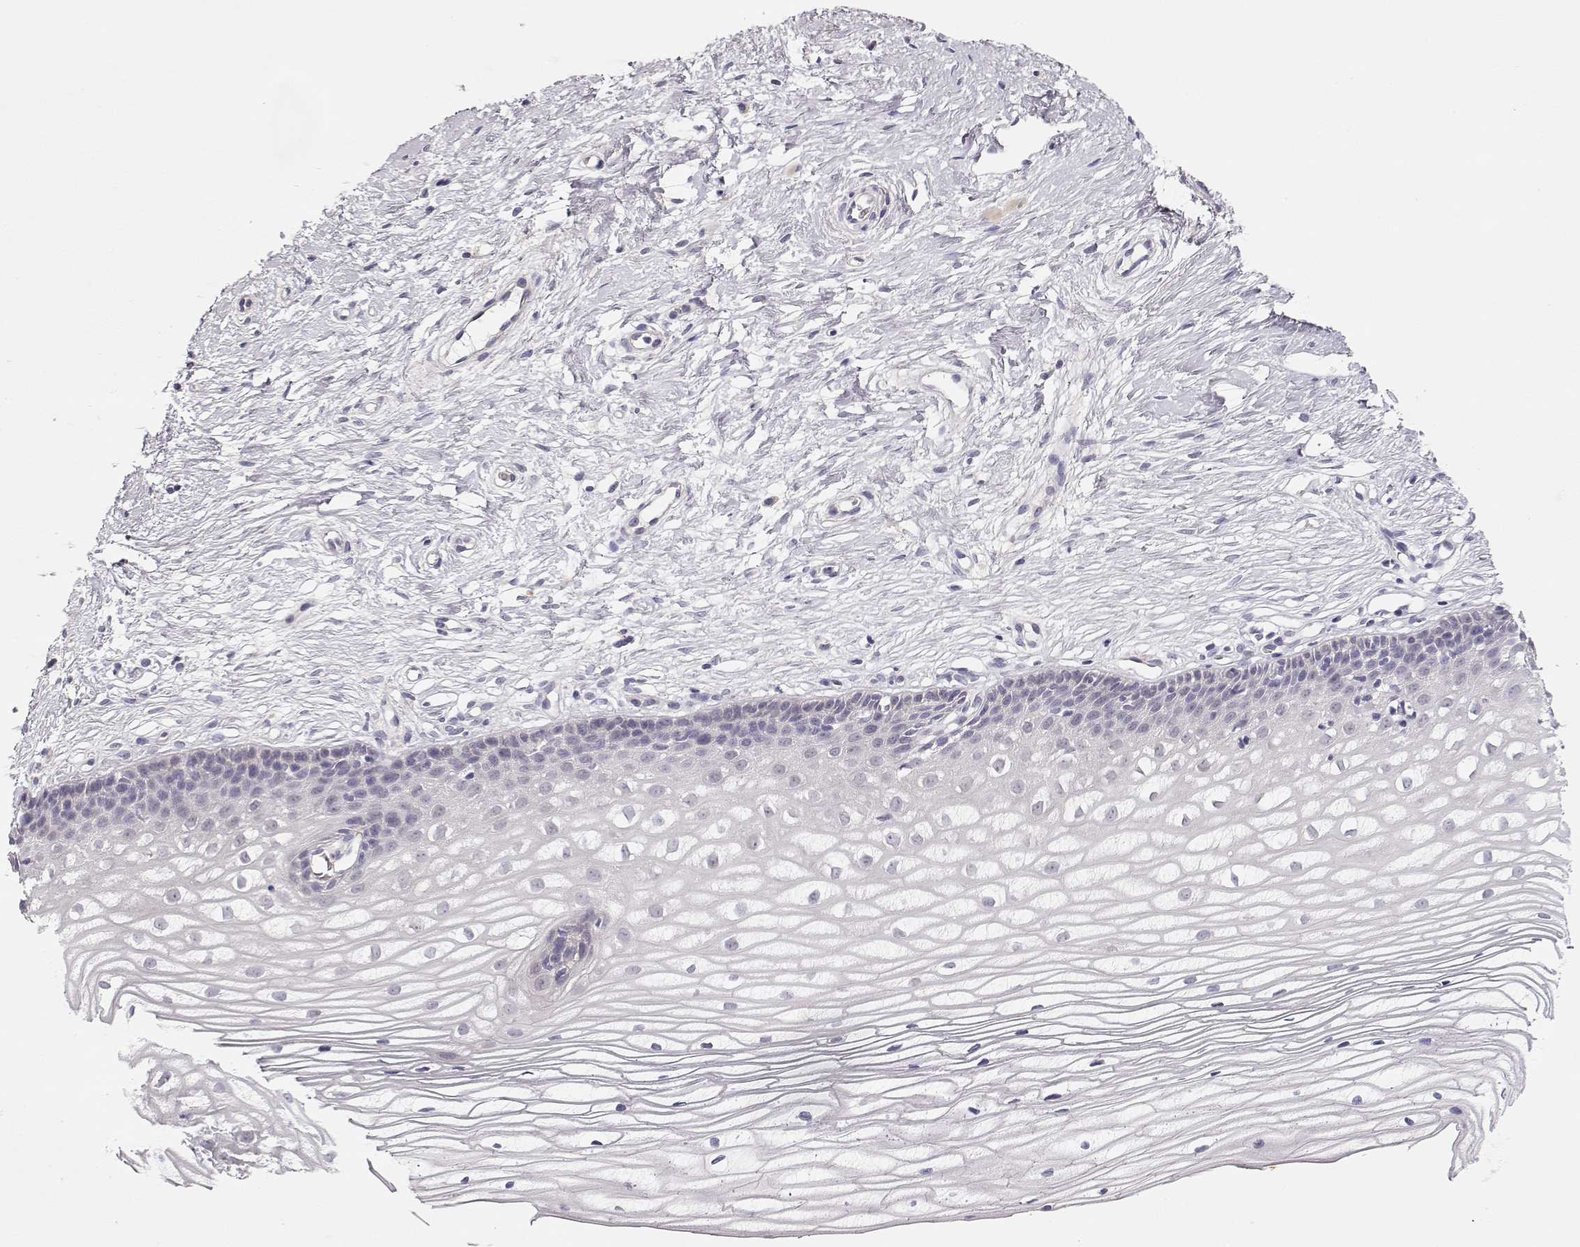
{"staining": {"intensity": "weak", "quantity": ">75%", "location": "cytoplasmic/membranous"}, "tissue": "cervix", "cell_type": "Glandular cells", "image_type": "normal", "snomed": [{"axis": "morphology", "description": "Normal tissue, NOS"}, {"axis": "topography", "description": "Cervix"}], "caption": "Glandular cells show low levels of weak cytoplasmic/membranous expression in approximately >75% of cells in benign human cervix. (IHC, brightfield microscopy, high magnification).", "gene": "TTC26", "patient": {"sex": "female", "age": 40}}